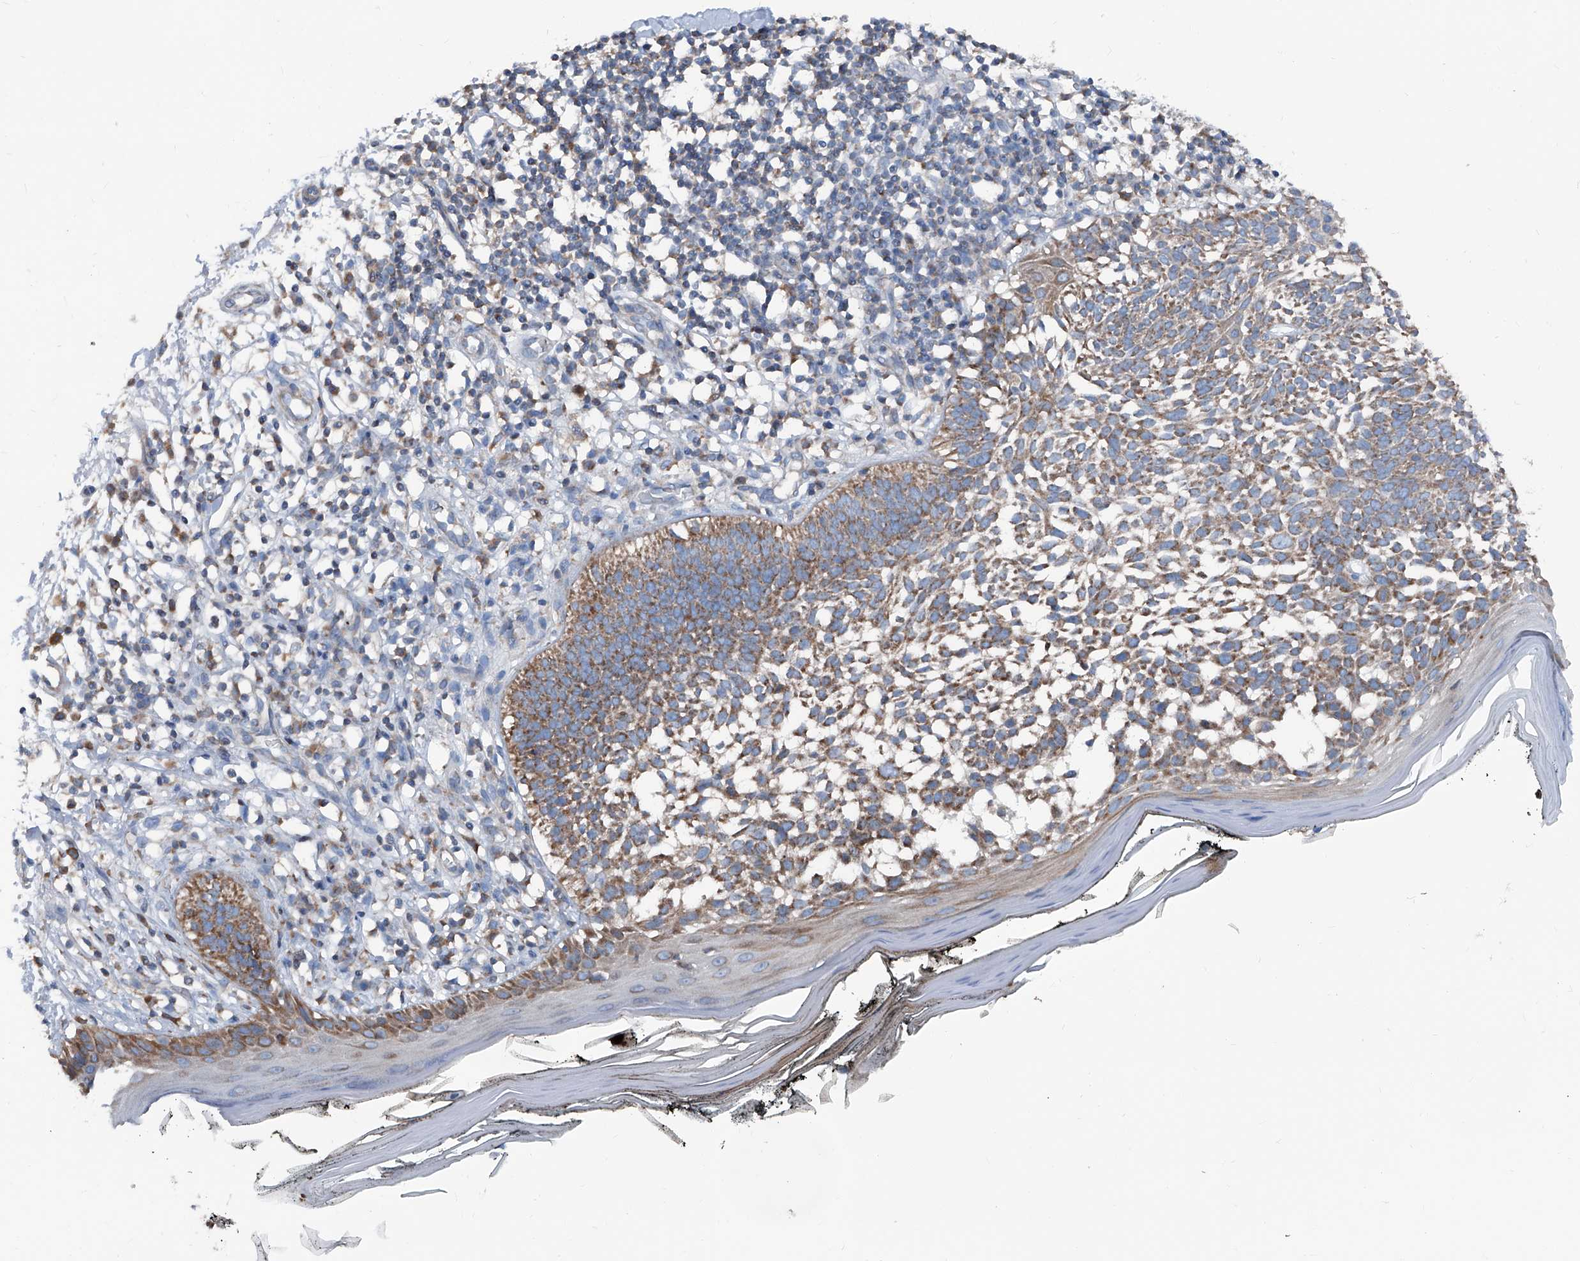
{"staining": {"intensity": "moderate", "quantity": "25%-75%", "location": "cytoplasmic/membranous"}, "tissue": "skin cancer", "cell_type": "Tumor cells", "image_type": "cancer", "snomed": [{"axis": "morphology", "description": "Basal cell carcinoma"}, {"axis": "topography", "description": "Skin"}], "caption": "Human skin basal cell carcinoma stained with a protein marker displays moderate staining in tumor cells.", "gene": "GPAT3", "patient": {"sex": "female", "age": 64}}